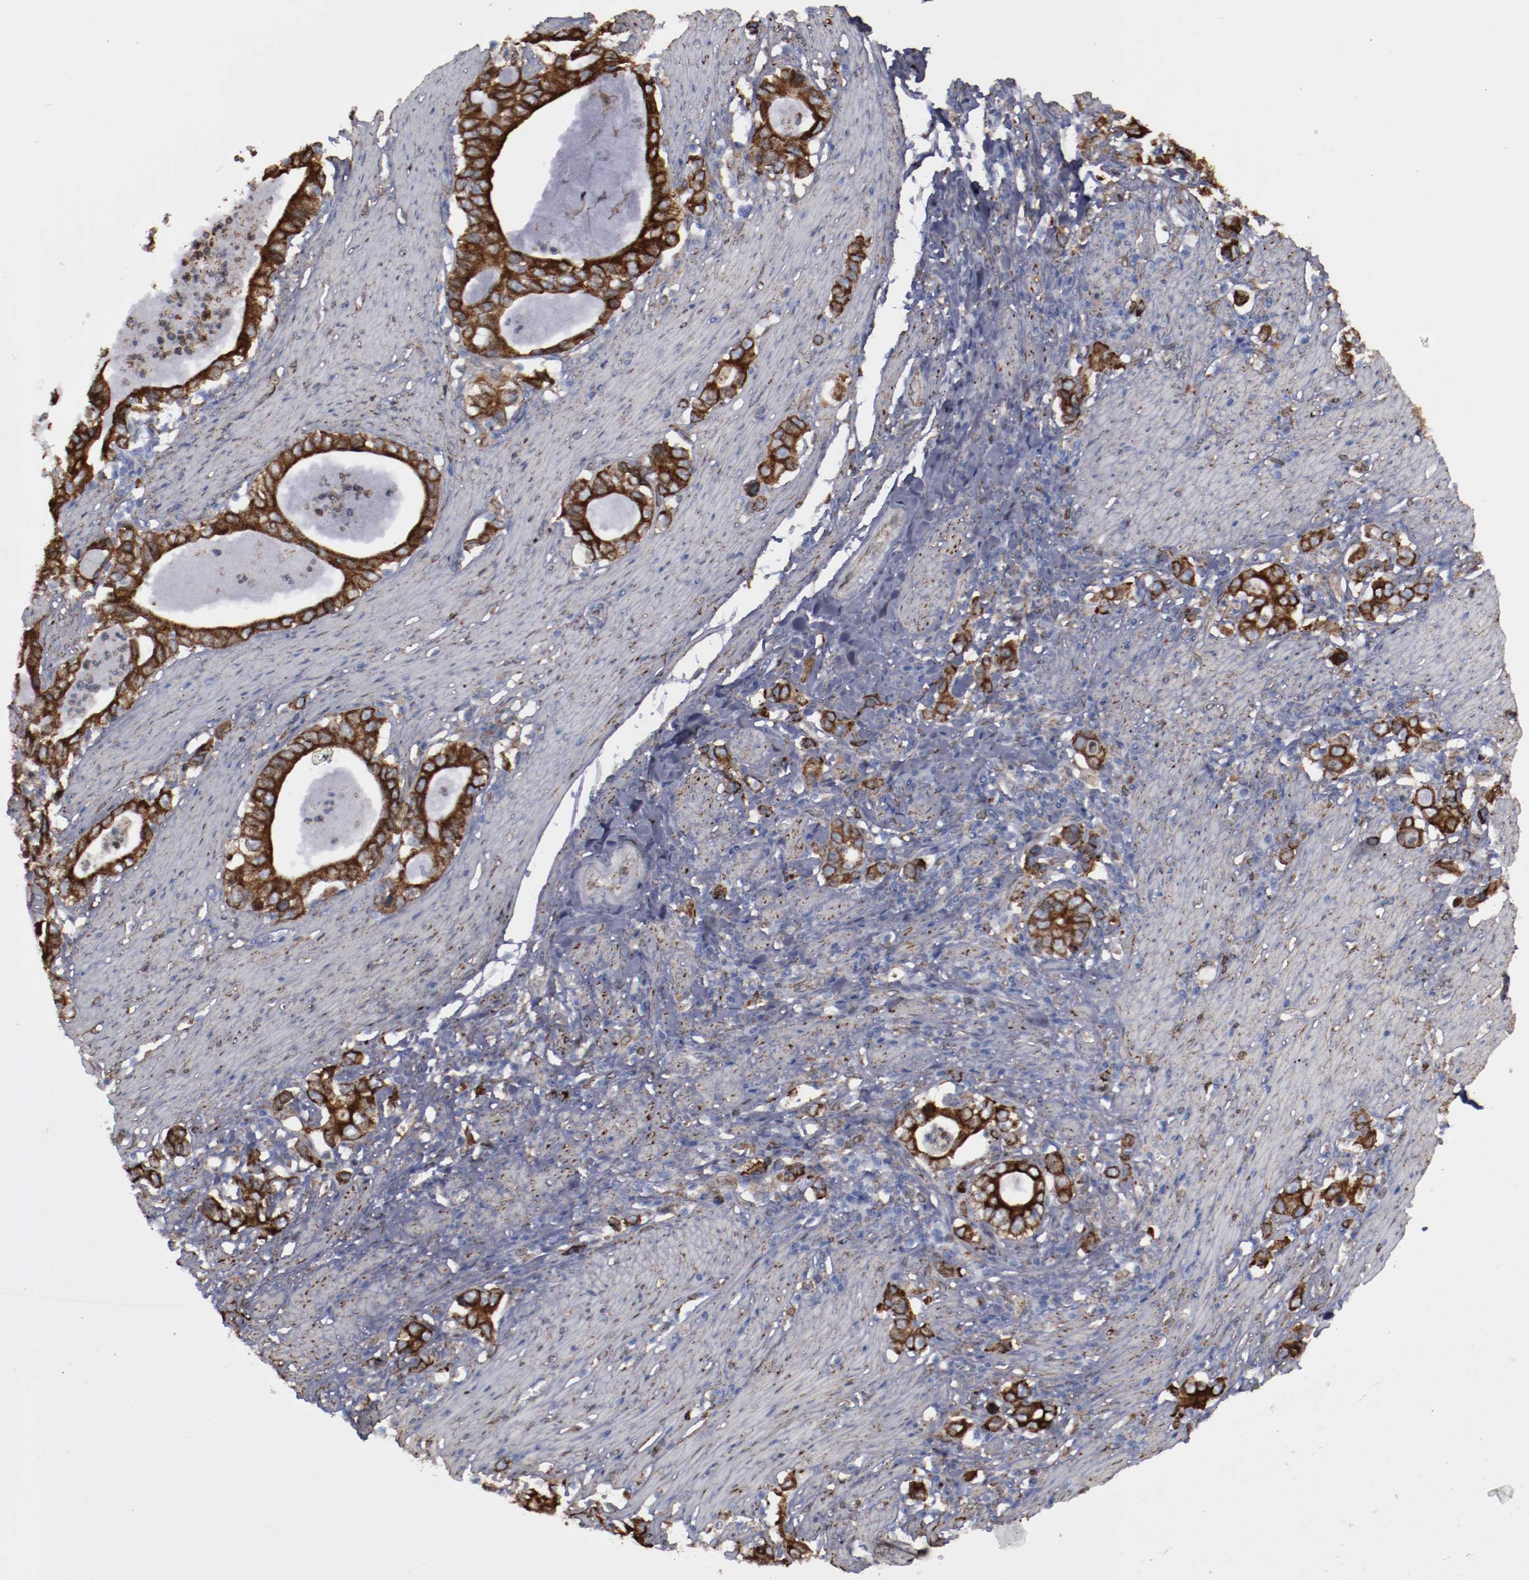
{"staining": {"intensity": "strong", "quantity": ">75%", "location": "cytoplasmic/membranous"}, "tissue": "stomach cancer", "cell_type": "Tumor cells", "image_type": "cancer", "snomed": [{"axis": "morphology", "description": "Adenocarcinoma, NOS"}, {"axis": "topography", "description": "Stomach, lower"}], "caption": "This is a micrograph of immunohistochemistry staining of adenocarcinoma (stomach), which shows strong expression in the cytoplasmic/membranous of tumor cells.", "gene": "ERLIN2", "patient": {"sex": "female", "age": 72}}